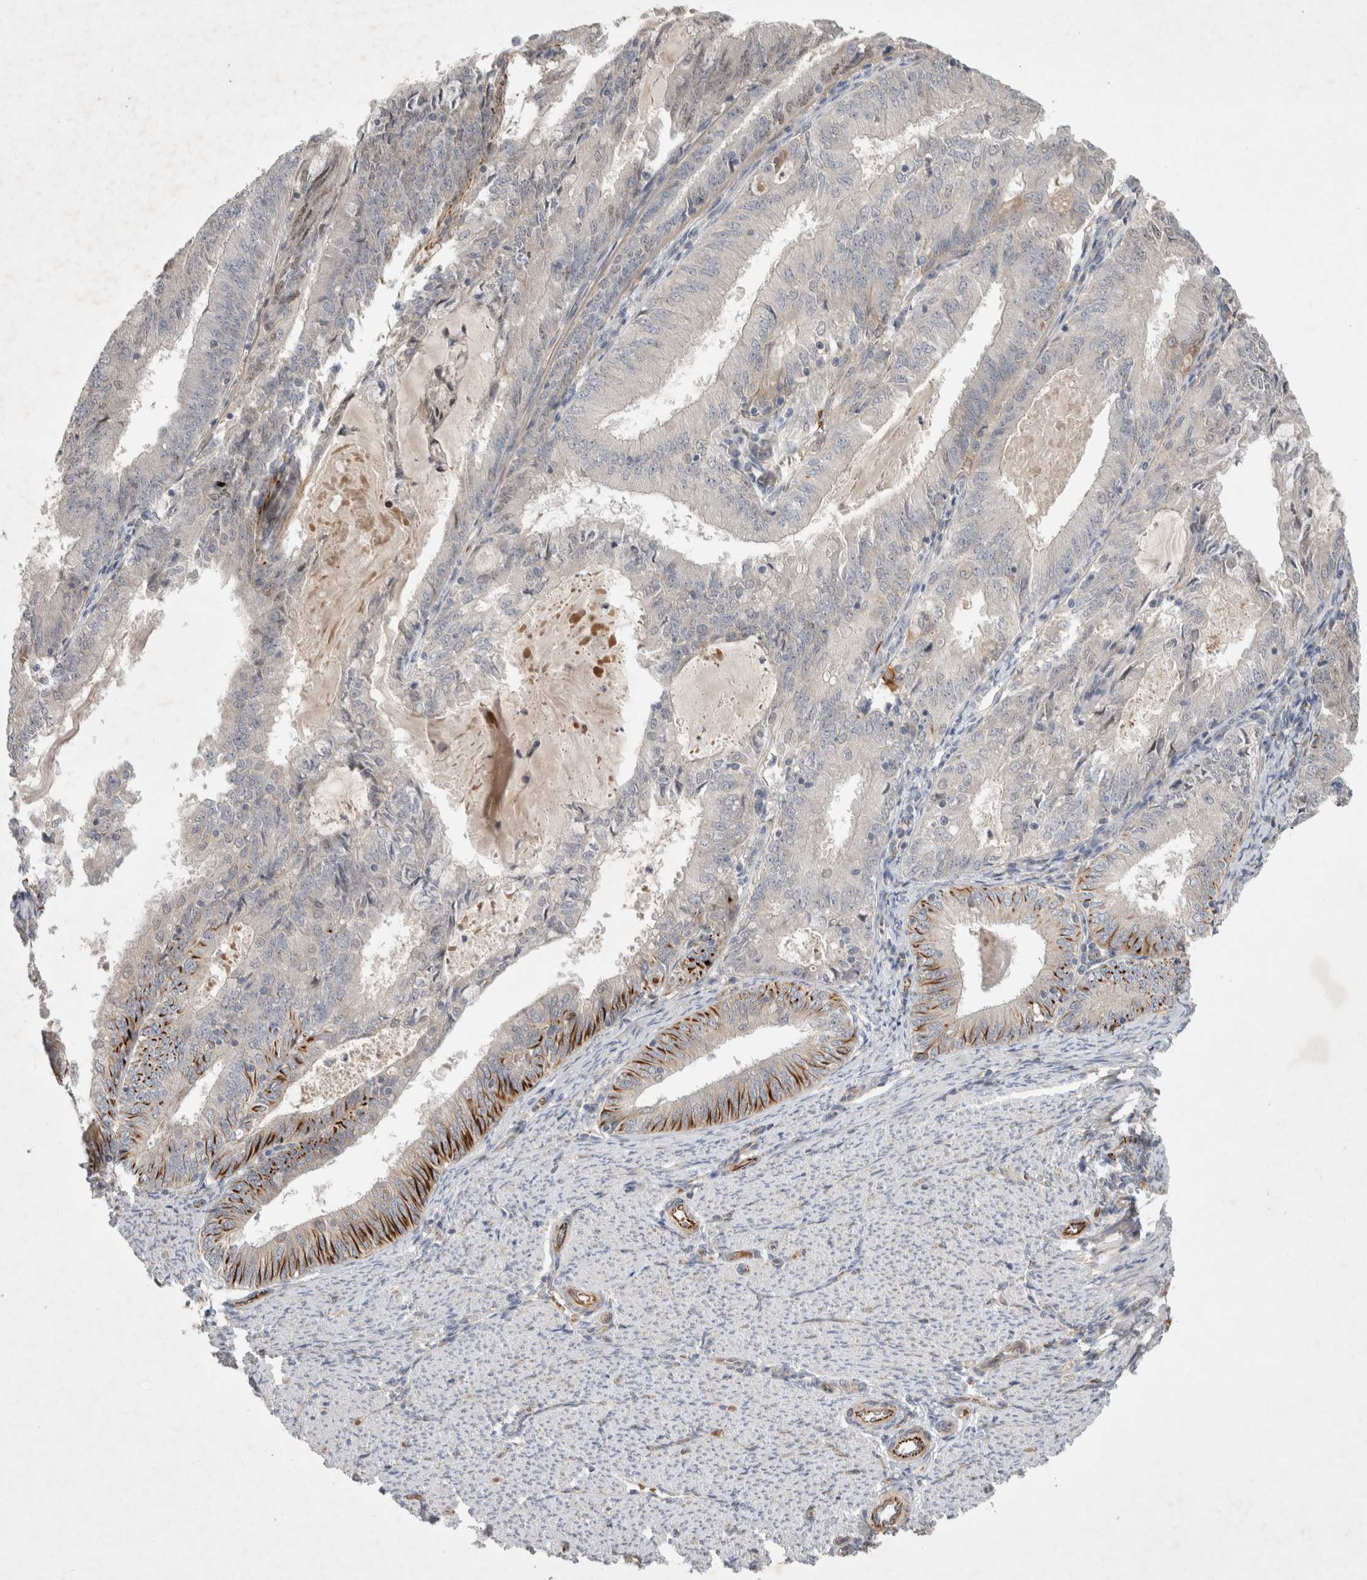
{"staining": {"intensity": "strong", "quantity": "<25%", "location": "cytoplasmic/membranous"}, "tissue": "endometrial cancer", "cell_type": "Tumor cells", "image_type": "cancer", "snomed": [{"axis": "morphology", "description": "Adenocarcinoma, NOS"}, {"axis": "topography", "description": "Endometrium"}], "caption": "Approximately <25% of tumor cells in human endometrial cancer demonstrate strong cytoplasmic/membranous protein positivity as visualized by brown immunohistochemical staining.", "gene": "NMU", "patient": {"sex": "female", "age": 57}}